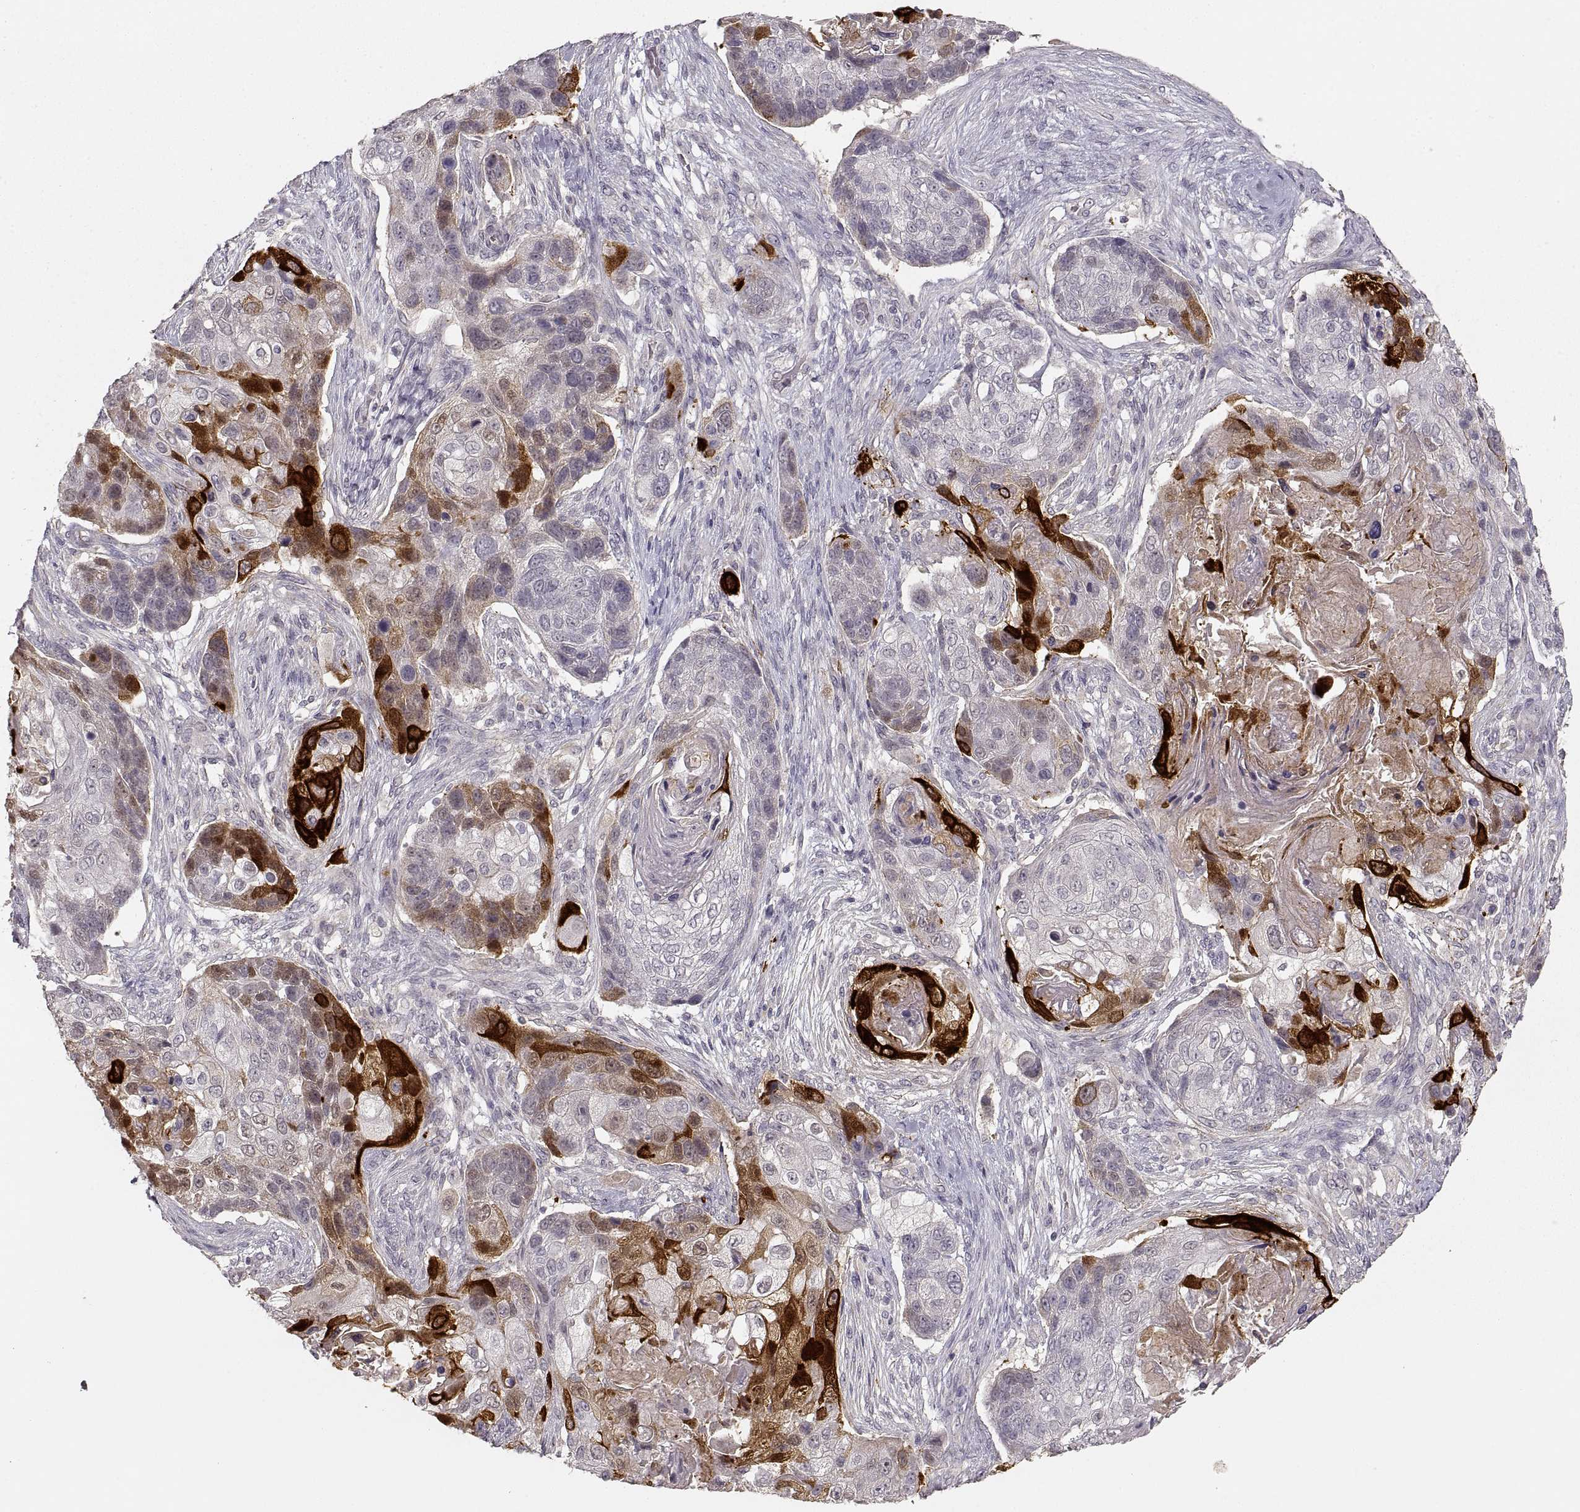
{"staining": {"intensity": "strong", "quantity": "<25%", "location": "cytoplasmic/membranous"}, "tissue": "lung cancer", "cell_type": "Tumor cells", "image_type": "cancer", "snomed": [{"axis": "morphology", "description": "Squamous cell carcinoma, NOS"}, {"axis": "topography", "description": "Lung"}], "caption": "Protein expression analysis of human squamous cell carcinoma (lung) reveals strong cytoplasmic/membranous expression in about <25% of tumor cells. (DAB (3,3'-diaminobenzidine) IHC, brown staining for protein, blue staining for nuclei).", "gene": "LAMC2", "patient": {"sex": "male", "age": 69}}